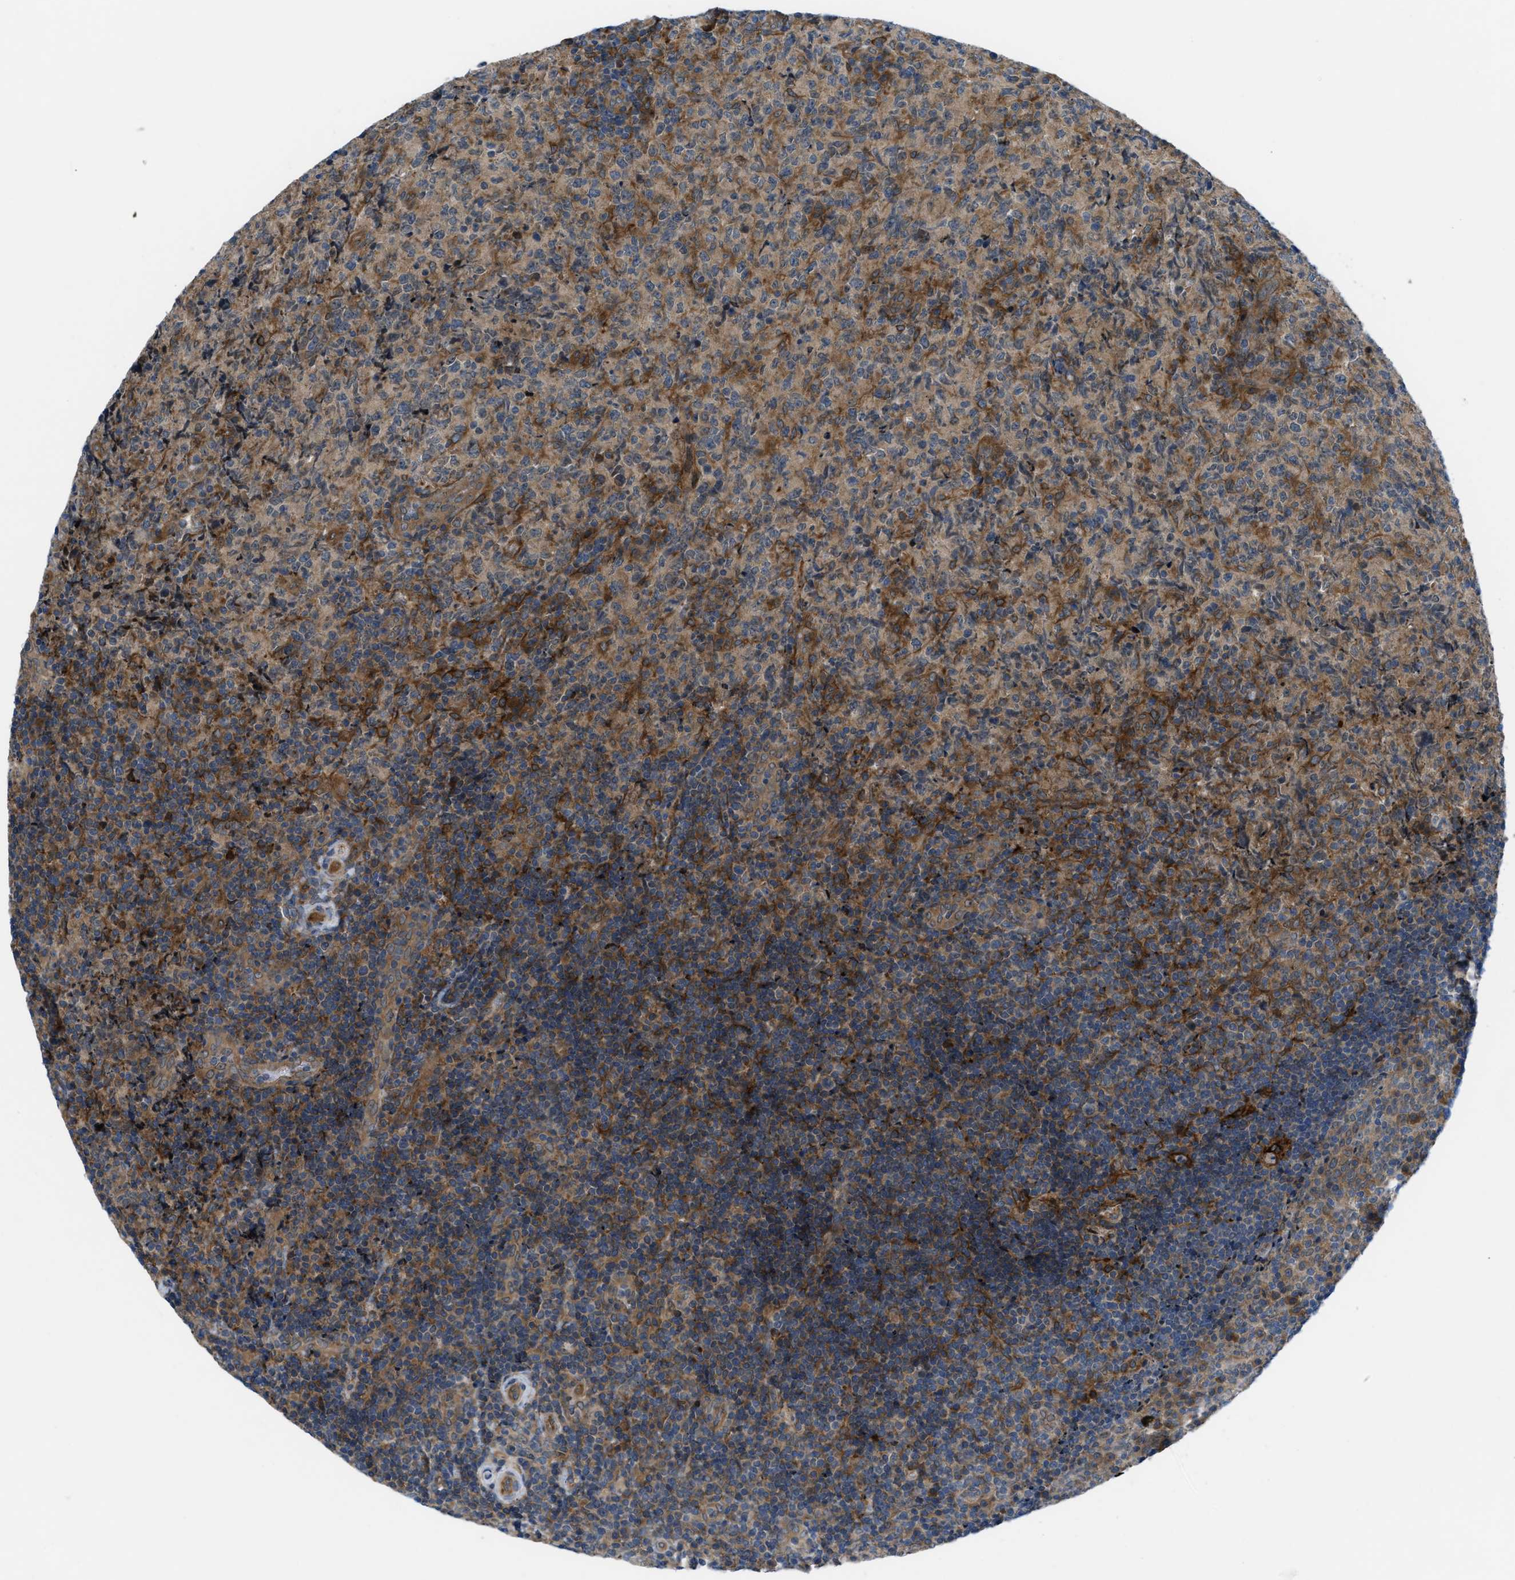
{"staining": {"intensity": "weak", "quantity": ">75%", "location": "cytoplasmic/membranous"}, "tissue": "lymphoma", "cell_type": "Tumor cells", "image_type": "cancer", "snomed": [{"axis": "morphology", "description": "Malignant lymphoma, non-Hodgkin's type, High grade"}, {"axis": "topography", "description": "Tonsil"}], "caption": "Protein staining of high-grade malignant lymphoma, non-Hodgkin's type tissue shows weak cytoplasmic/membranous staining in about >75% of tumor cells. The staining is performed using DAB brown chromogen to label protein expression. The nuclei are counter-stained blue using hematoxylin.", "gene": "BAZ2B", "patient": {"sex": "female", "age": 36}}